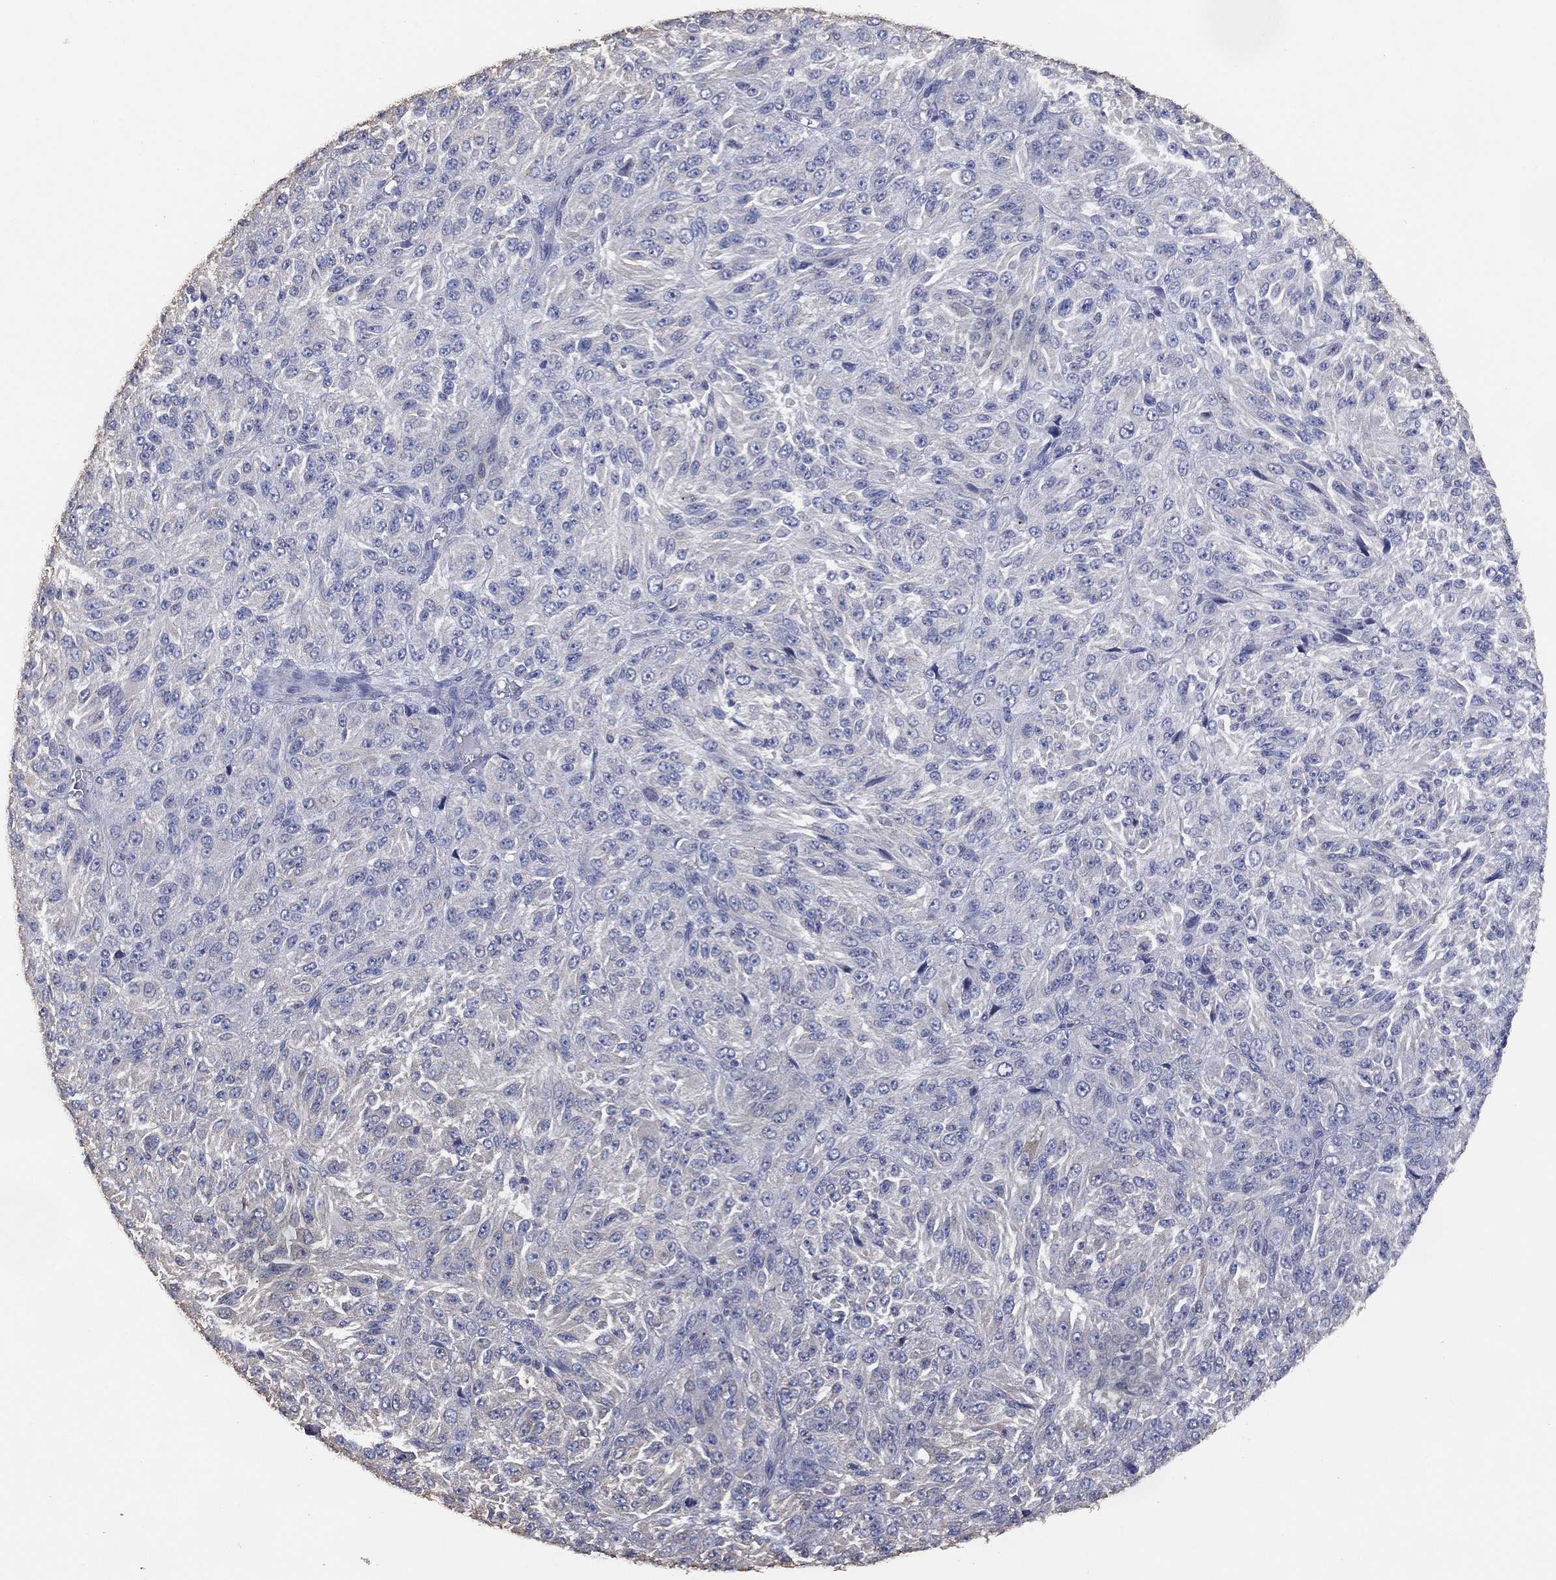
{"staining": {"intensity": "negative", "quantity": "none", "location": "none"}, "tissue": "melanoma", "cell_type": "Tumor cells", "image_type": "cancer", "snomed": [{"axis": "morphology", "description": "Malignant melanoma, Metastatic site"}, {"axis": "topography", "description": "Brain"}], "caption": "This is an immunohistochemistry micrograph of melanoma. There is no staining in tumor cells.", "gene": "ADPRHL1", "patient": {"sex": "female", "age": 56}}